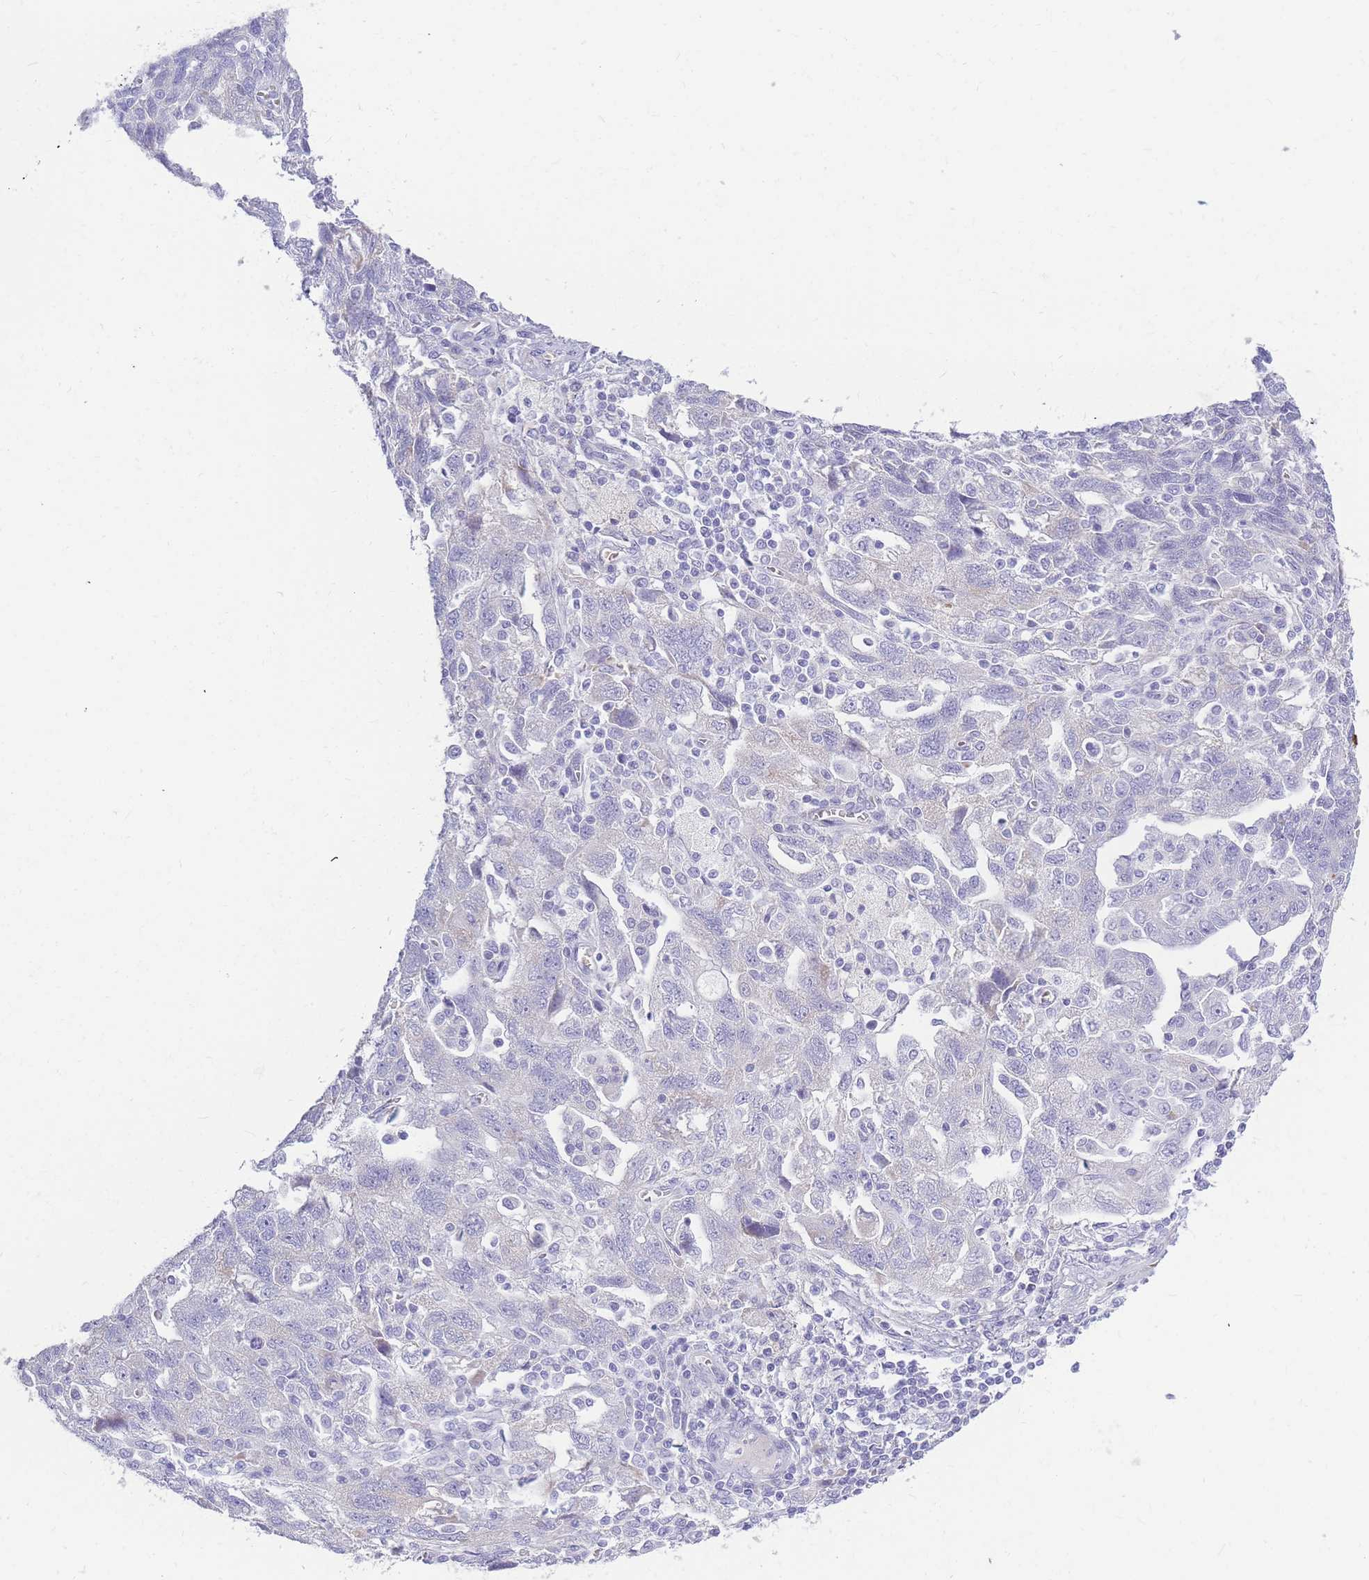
{"staining": {"intensity": "negative", "quantity": "none", "location": "none"}, "tissue": "ovarian cancer", "cell_type": "Tumor cells", "image_type": "cancer", "snomed": [{"axis": "morphology", "description": "Carcinoma, NOS"}, {"axis": "morphology", "description": "Cystadenocarcinoma, serous, NOS"}, {"axis": "topography", "description": "Ovary"}], "caption": "The IHC micrograph has no significant staining in tumor cells of ovarian cancer (serous cystadenocarcinoma) tissue. Brightfield microscopy of immunohistochemistry (IHC) stained with DAB (brown) and hematoxylin (blue), captured at high magnification.", "gene": "TPSD1", "patient": {"sex": "female", "age": 69}}